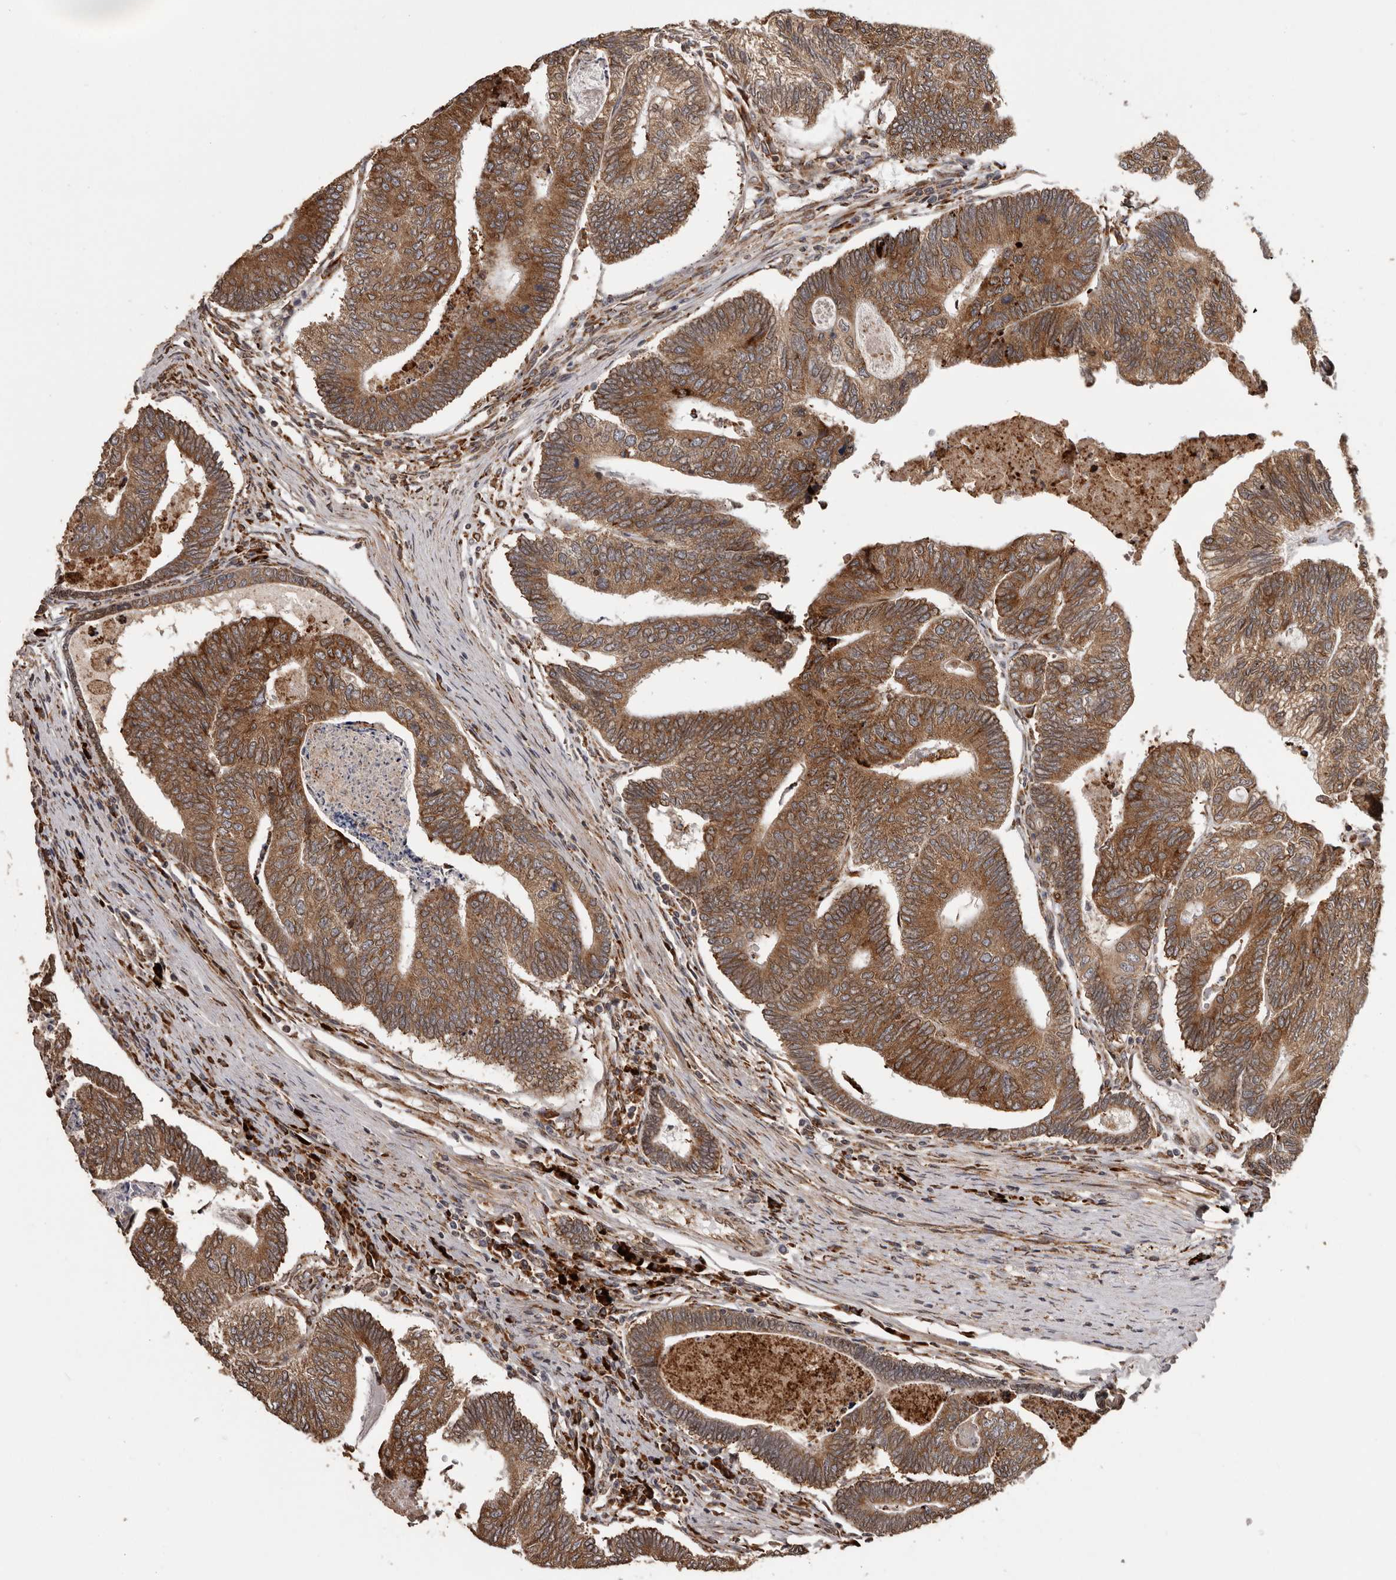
{"staining": {"intensity": "moderate", "quantity": ">75%", "location": "cytoplasmic/membranous"}, "tissue": "colorectal cancer", "cell_type": "Tumor cells", "image_type": "cancer", "snomed": [{"axis": "morphology", "description": "Adenocarcinoma, NOS"}, {"axis": "topography", "description": "Colon"}], "caption": "DAB immunohistochemical staining of human adenocarcinoma (colorectal) displays moderate cytoplasmic/membranous protein positivity in approximately >75% of tumor cells.", "gene": "NUP43", "patient": {"sex": "female", "age": 67}}